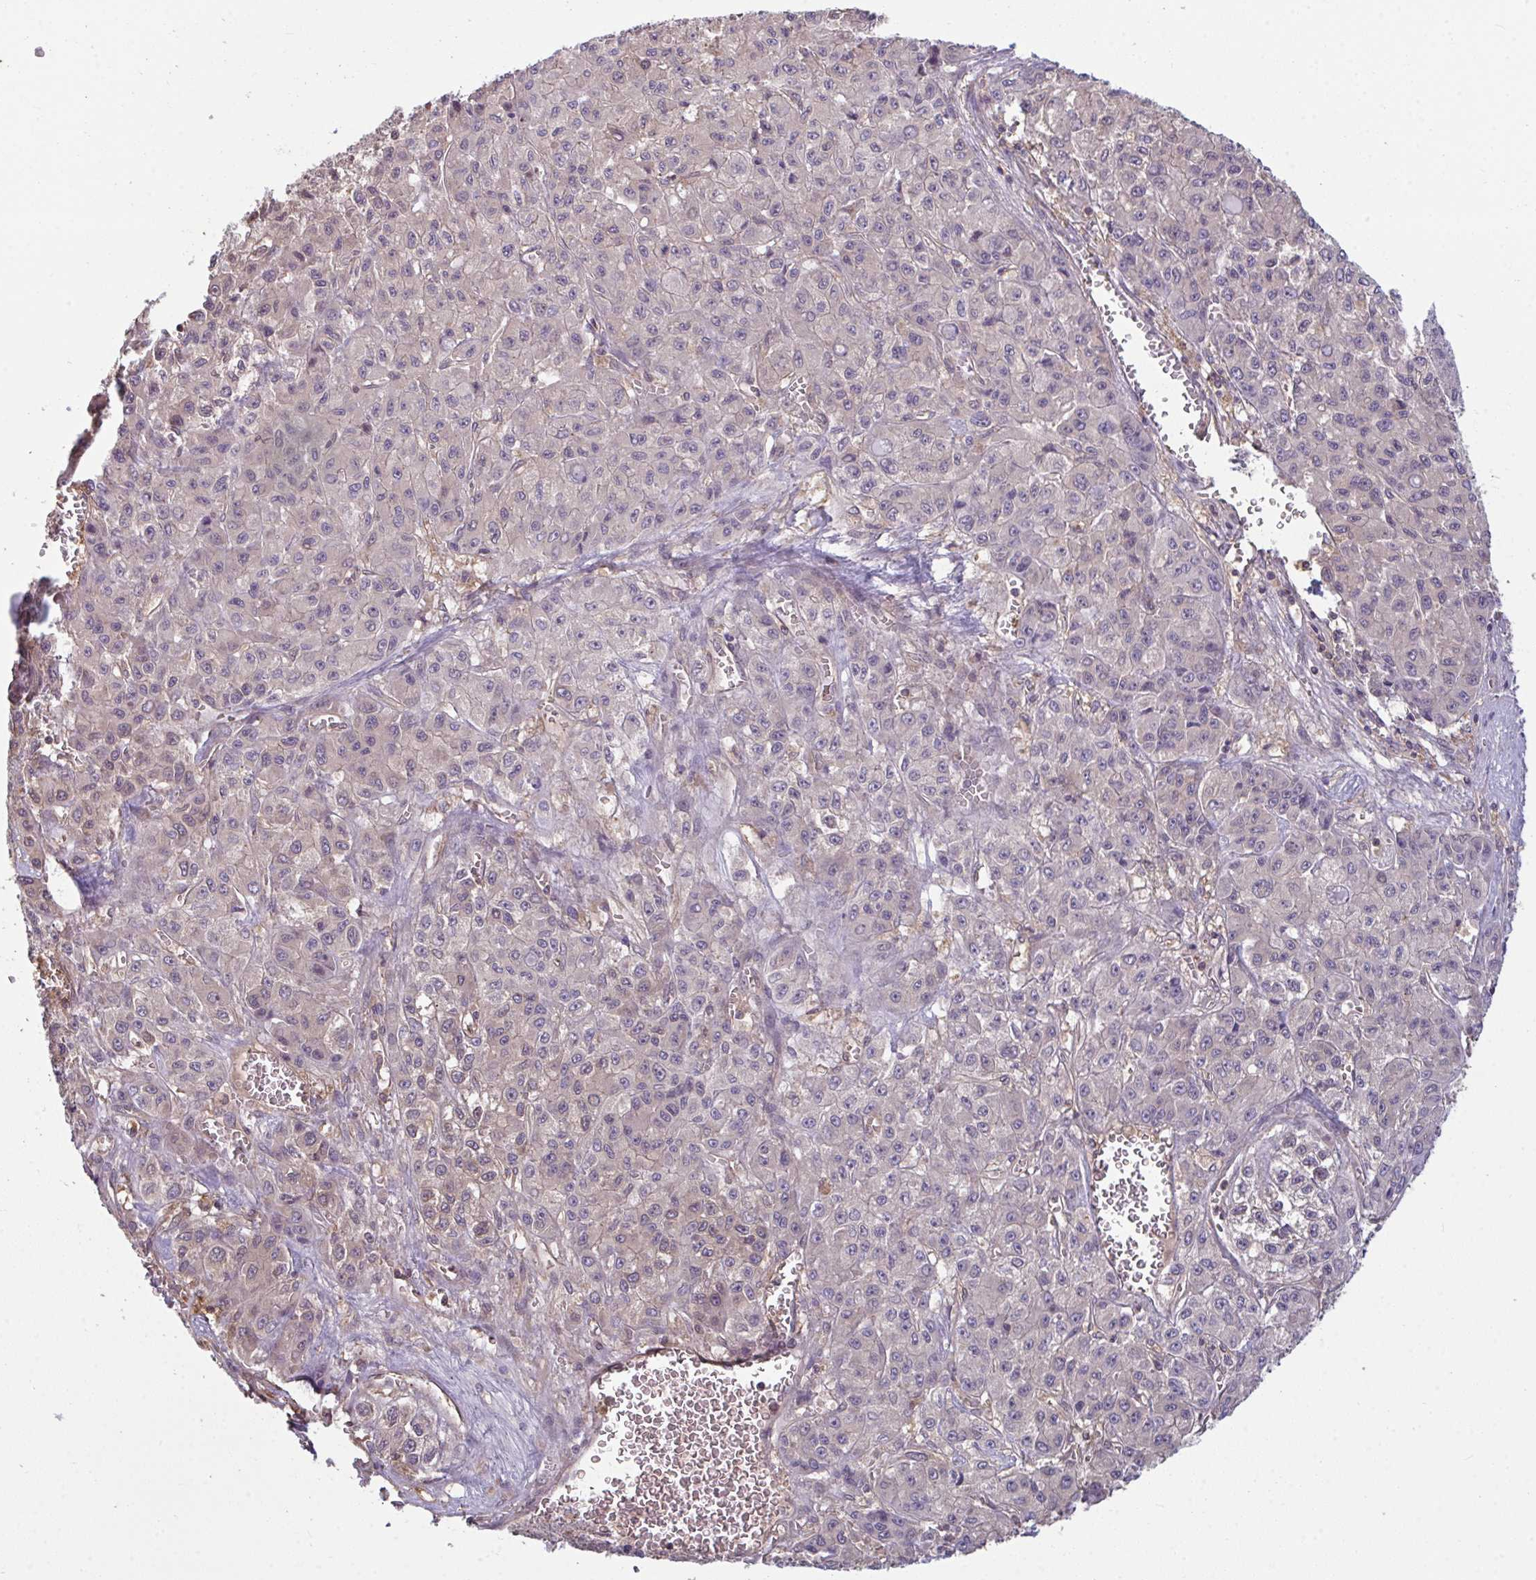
{"staining": {"intensity": "weak", "quantity": "<25%", "location": "nuclear"}, "tissue": "liver cancer", "cell_type": "Tumor cells", "image_type": "cancer", "snomed": [{"axis": "morphology", "description": "Carcinoma, Hepatocellular, NOS"}, {"axis": "topography", "description": "Liver"}], "caption": "This is an immunohistochemistry (IHC) photomicrograph of human hepatocellular carcinoma (liver). There is no staining in tumor cells.", "gene": "TTC9C", "patient": {"sex": "male", "age": 70}}